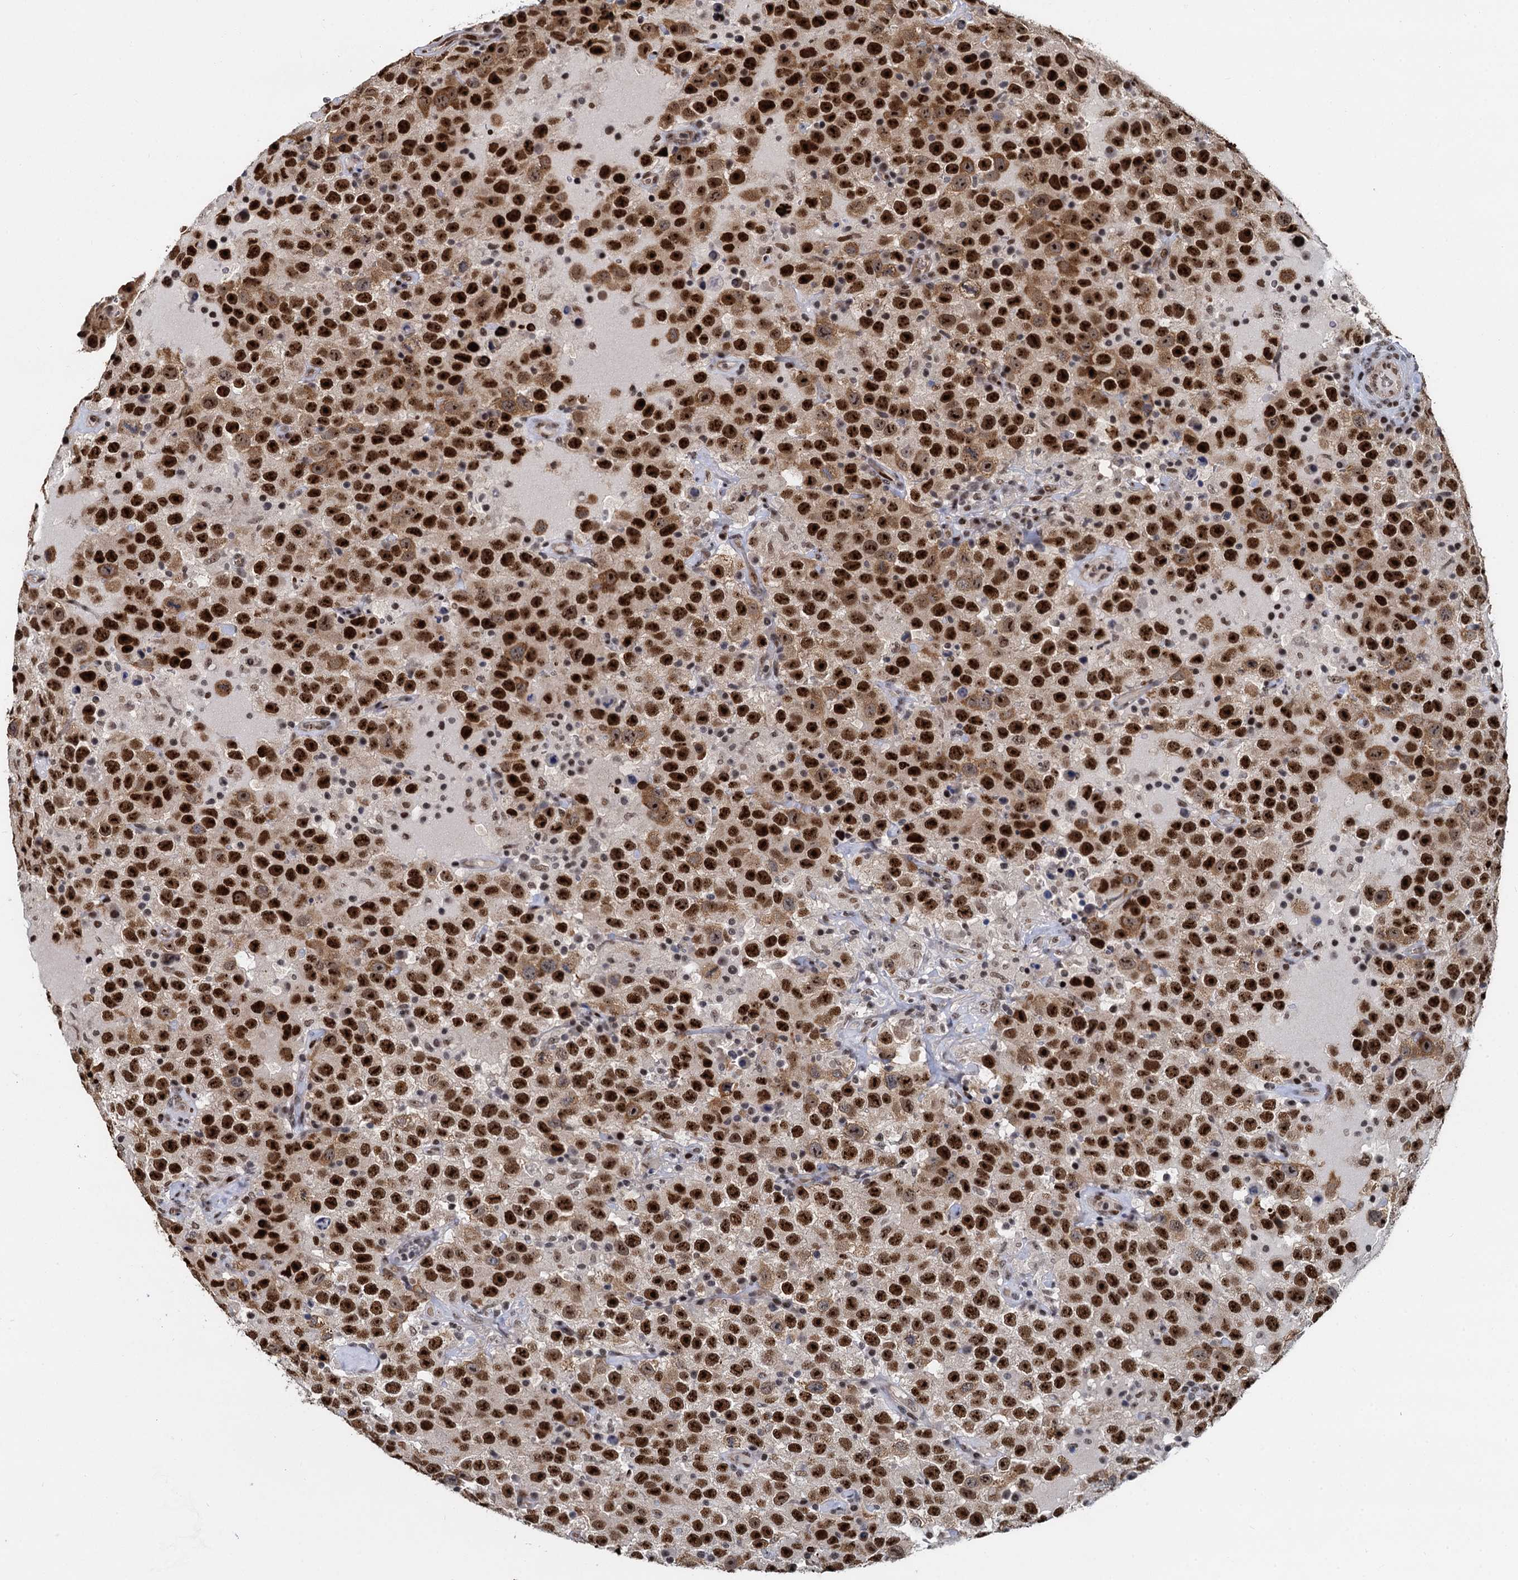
{"staining": {"intensity": "strong", "quantity": ">75%", "location": "nuclear"}, "tissue": "testis cancer", "cell_type": "Tumor cells", "image_type": "cancer", "snomed": [{"axis": "morphology", "description": "Seminoma, NOS"}, {"axis": "topography", "description": "Testis"}], "caption": "High-power microscopy captured an immunohistochemistry photomicrograph of testis cancer (seminoma), revealing strong nuclear staining in approximately >75% of tumor cells.", "gene": "ANKRD49", "patient": {"sex": "male", "age": 41}}